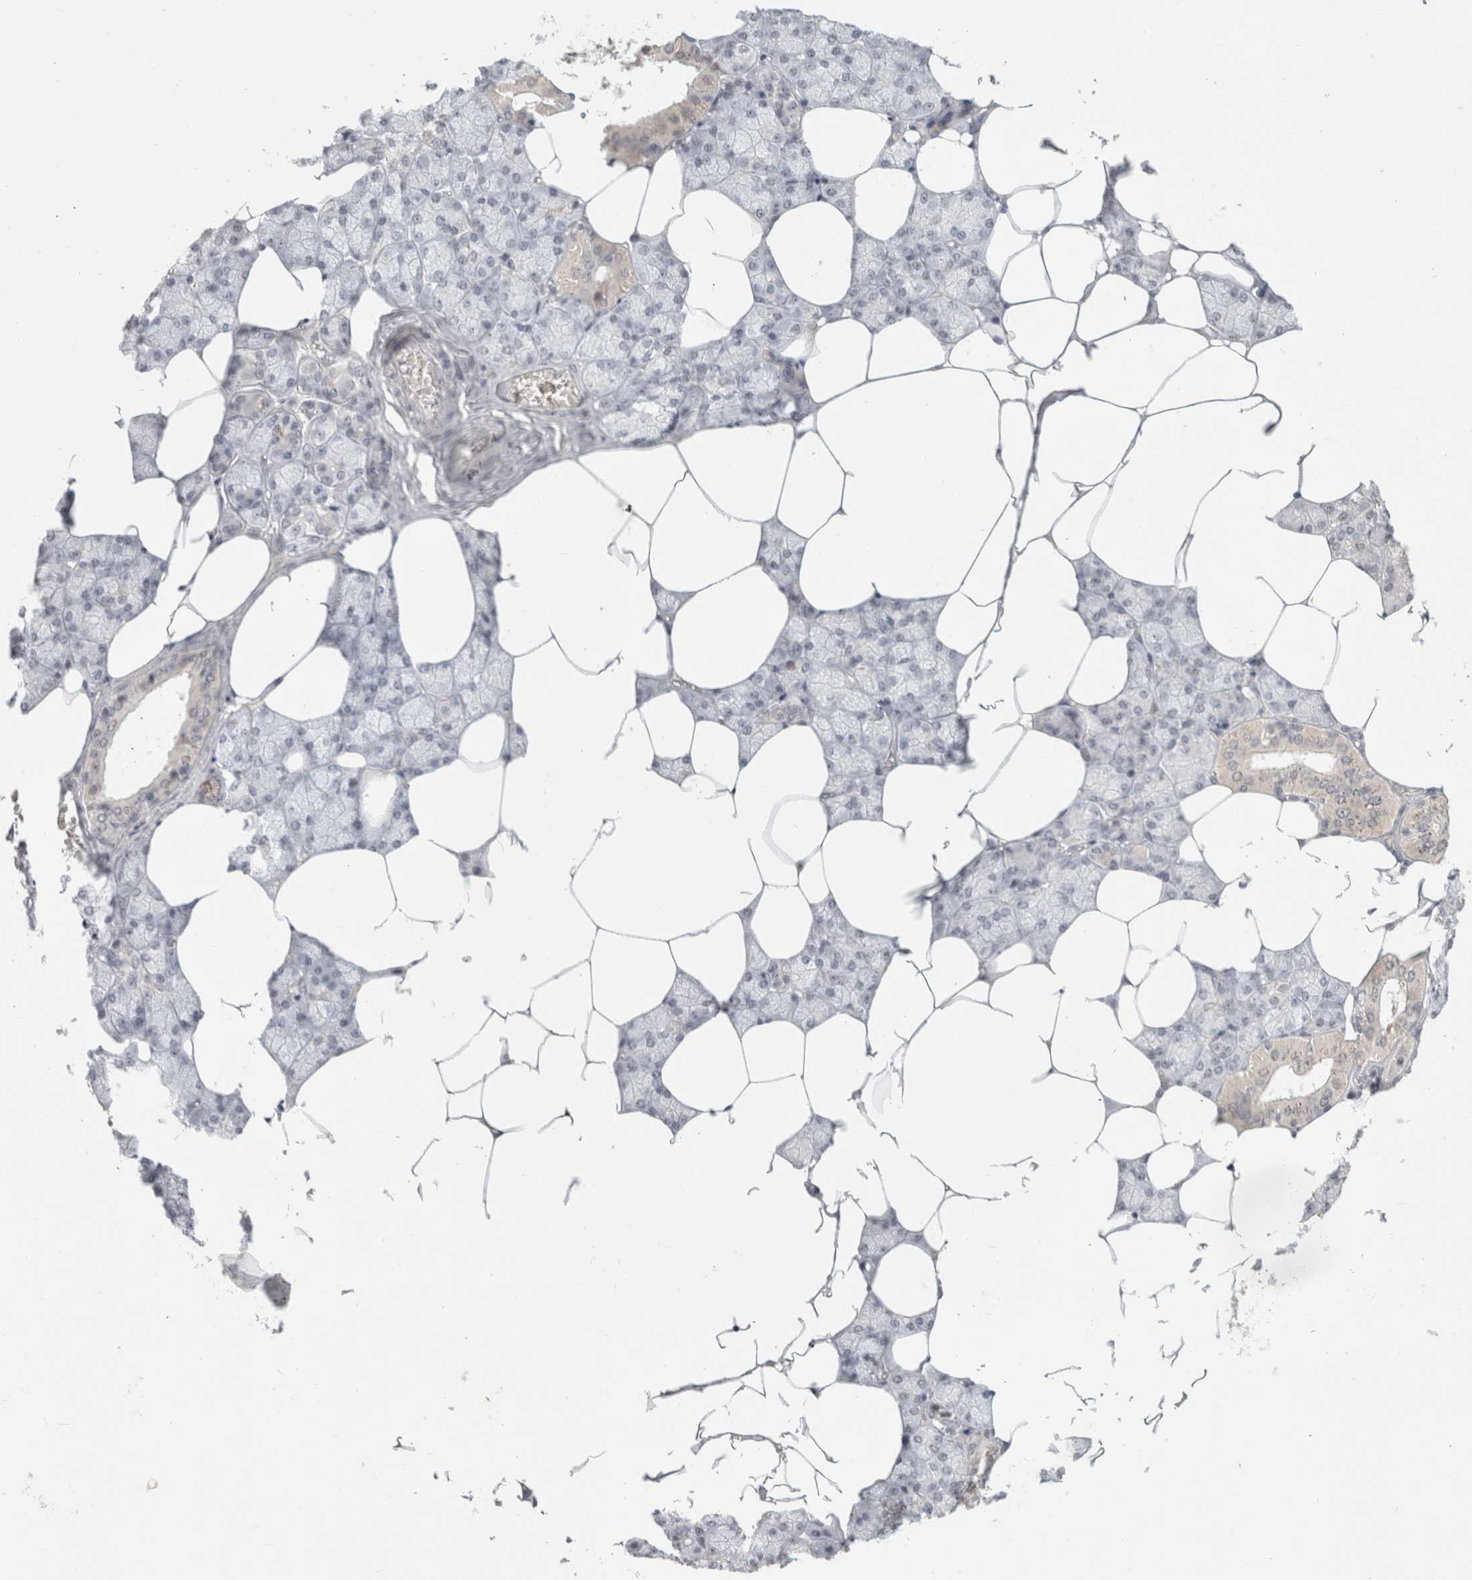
{"staining": {"intensity": "weak", "quantity": "<25%", "location": "cytoplasmic/membranous"}, "tissue": "salivary gland", "cell_type": "Glandular cells", "image_type": "normal", "snomed": [{"axis": "morphology", "description": "Normal tissue, NOS"}, {"axis": "topography", "description": "Salivary gland"}], "caption": "This histopathology image is of unremarkable salivary gland stained with immunohistochemistry (IHC) to label a protein in brown with the nuclei are counter-stained blue. There is no positivity in glandular cells.", "gene": "SENP6", "patient": {"sex": "male", "age": 62}}